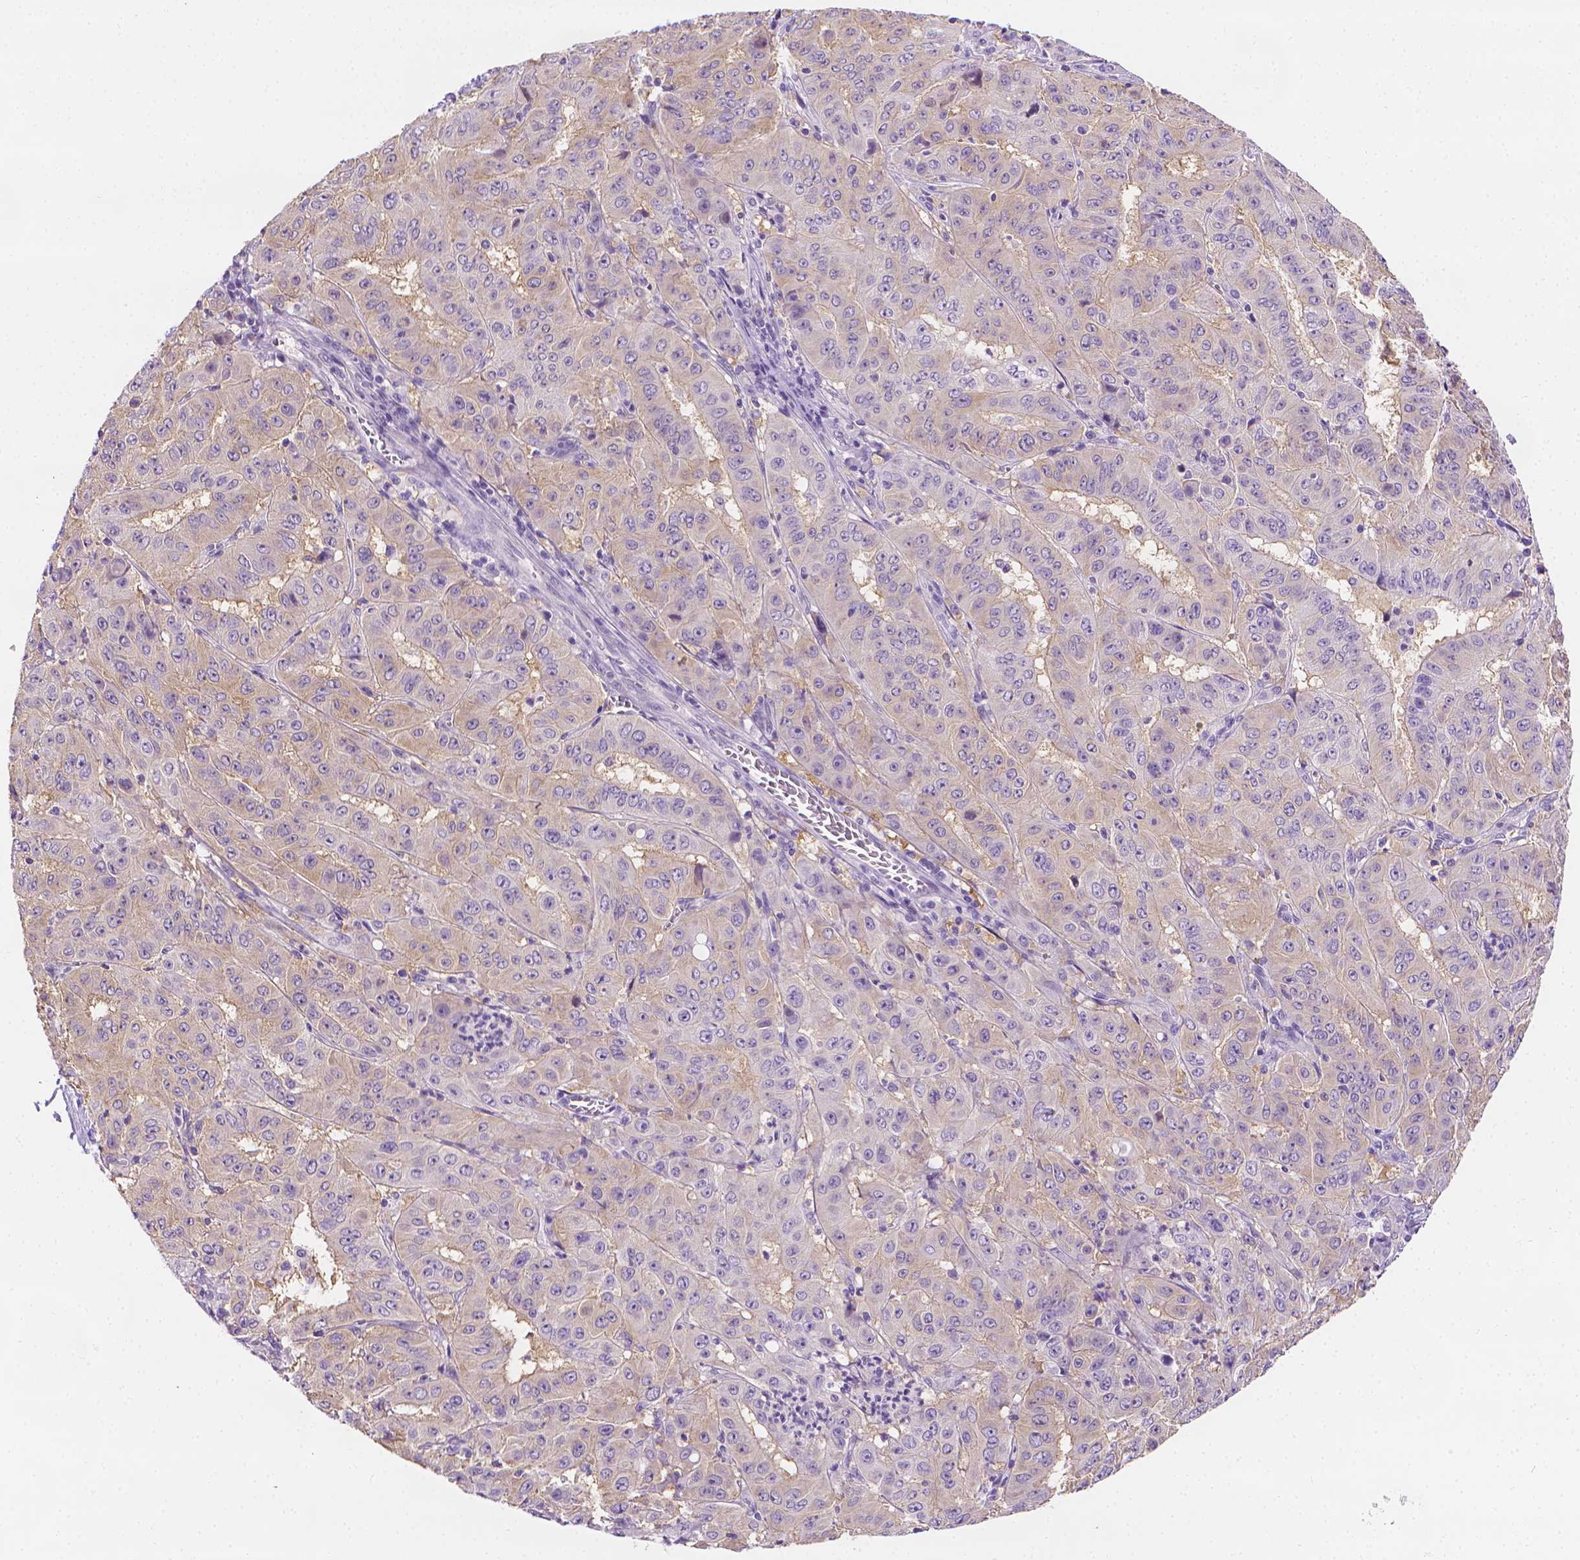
{"staining": {"intensity": "weak", "quantity": ">75%", "location": "cytoplasmic/membranous"}, "tissue": "pancreatic cancer", "cell_type": "Tumor cells", "image_type": "cancer", "snomed": [{"axis": "morphology", "description": "Adenocarcinoma, NOS"}, {"axis": "topography", "description": "Pancreas"}], "caption": "Tumor cells reveal low levels of weak cytoplasmic/membranous expression in approximately >75% of cells in human pancreatic cancer (adenocarcinoma). The staining is performed using DAB brown chromogen to label protein expression. The nuclei are counter-stained blue using hematoxylin.", "gene": "FASN", "patient": {"sex": "male", "age": 63}}